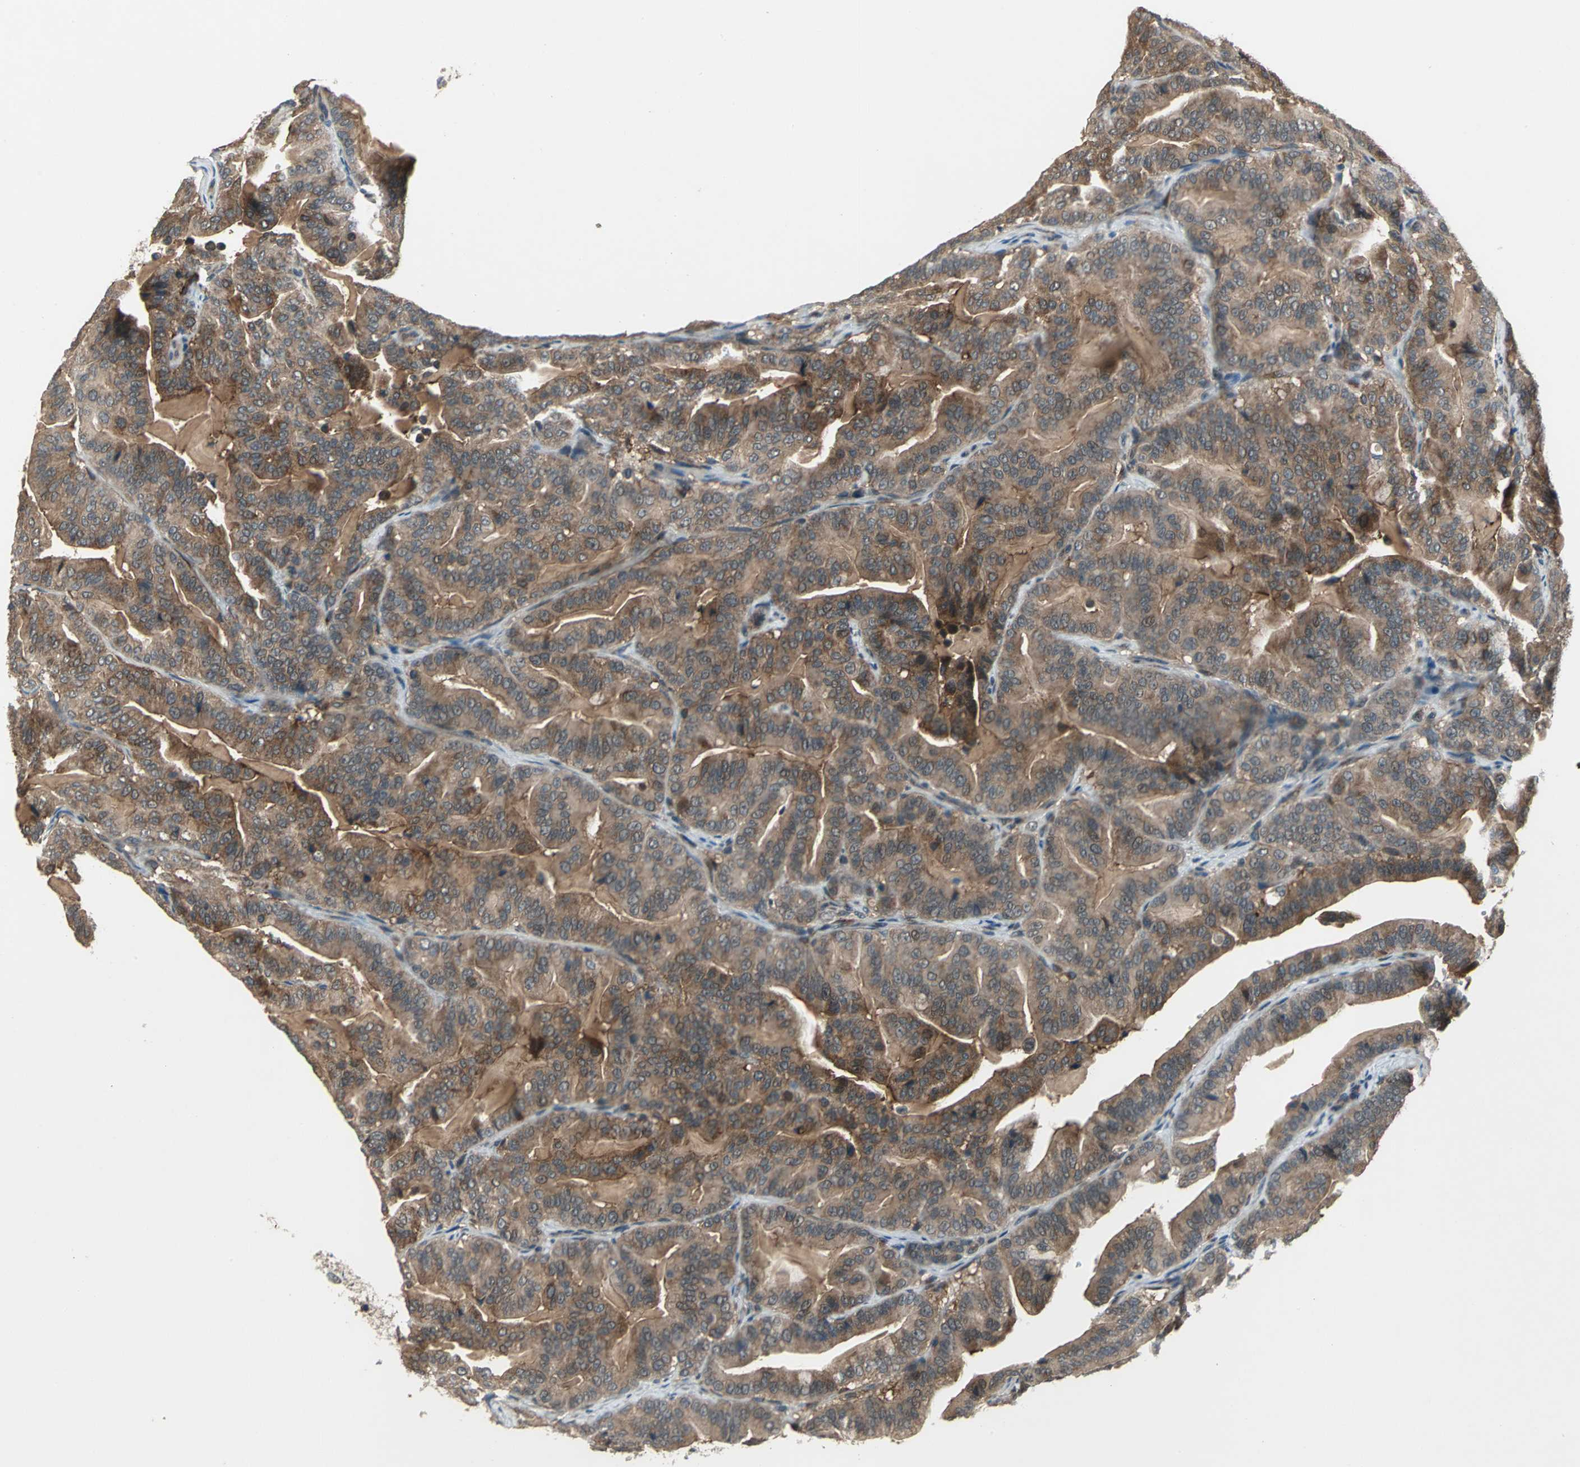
{"staining": {"intensity": "moderate", "quantity": ">75%", "location": "cytoplasmic/membranous"}, "tissue": "pancreatic cancer", "cell_type": "Tumor cells", "image_type": "cancer", "snomed": [{"axis": "morphology", "description": "Adenocarcinoma, NOS"}, {"axis": "topography", "description": "Pancreas"}], "caption": "This is an image of IHC staining of adenocarcinoma (pancreatic), which shows moderate positivity in the cytoplasmic/membranous of tumor cells.", "gene": "NFKBIE", "patient": {"sex": "male", "age": 63}}